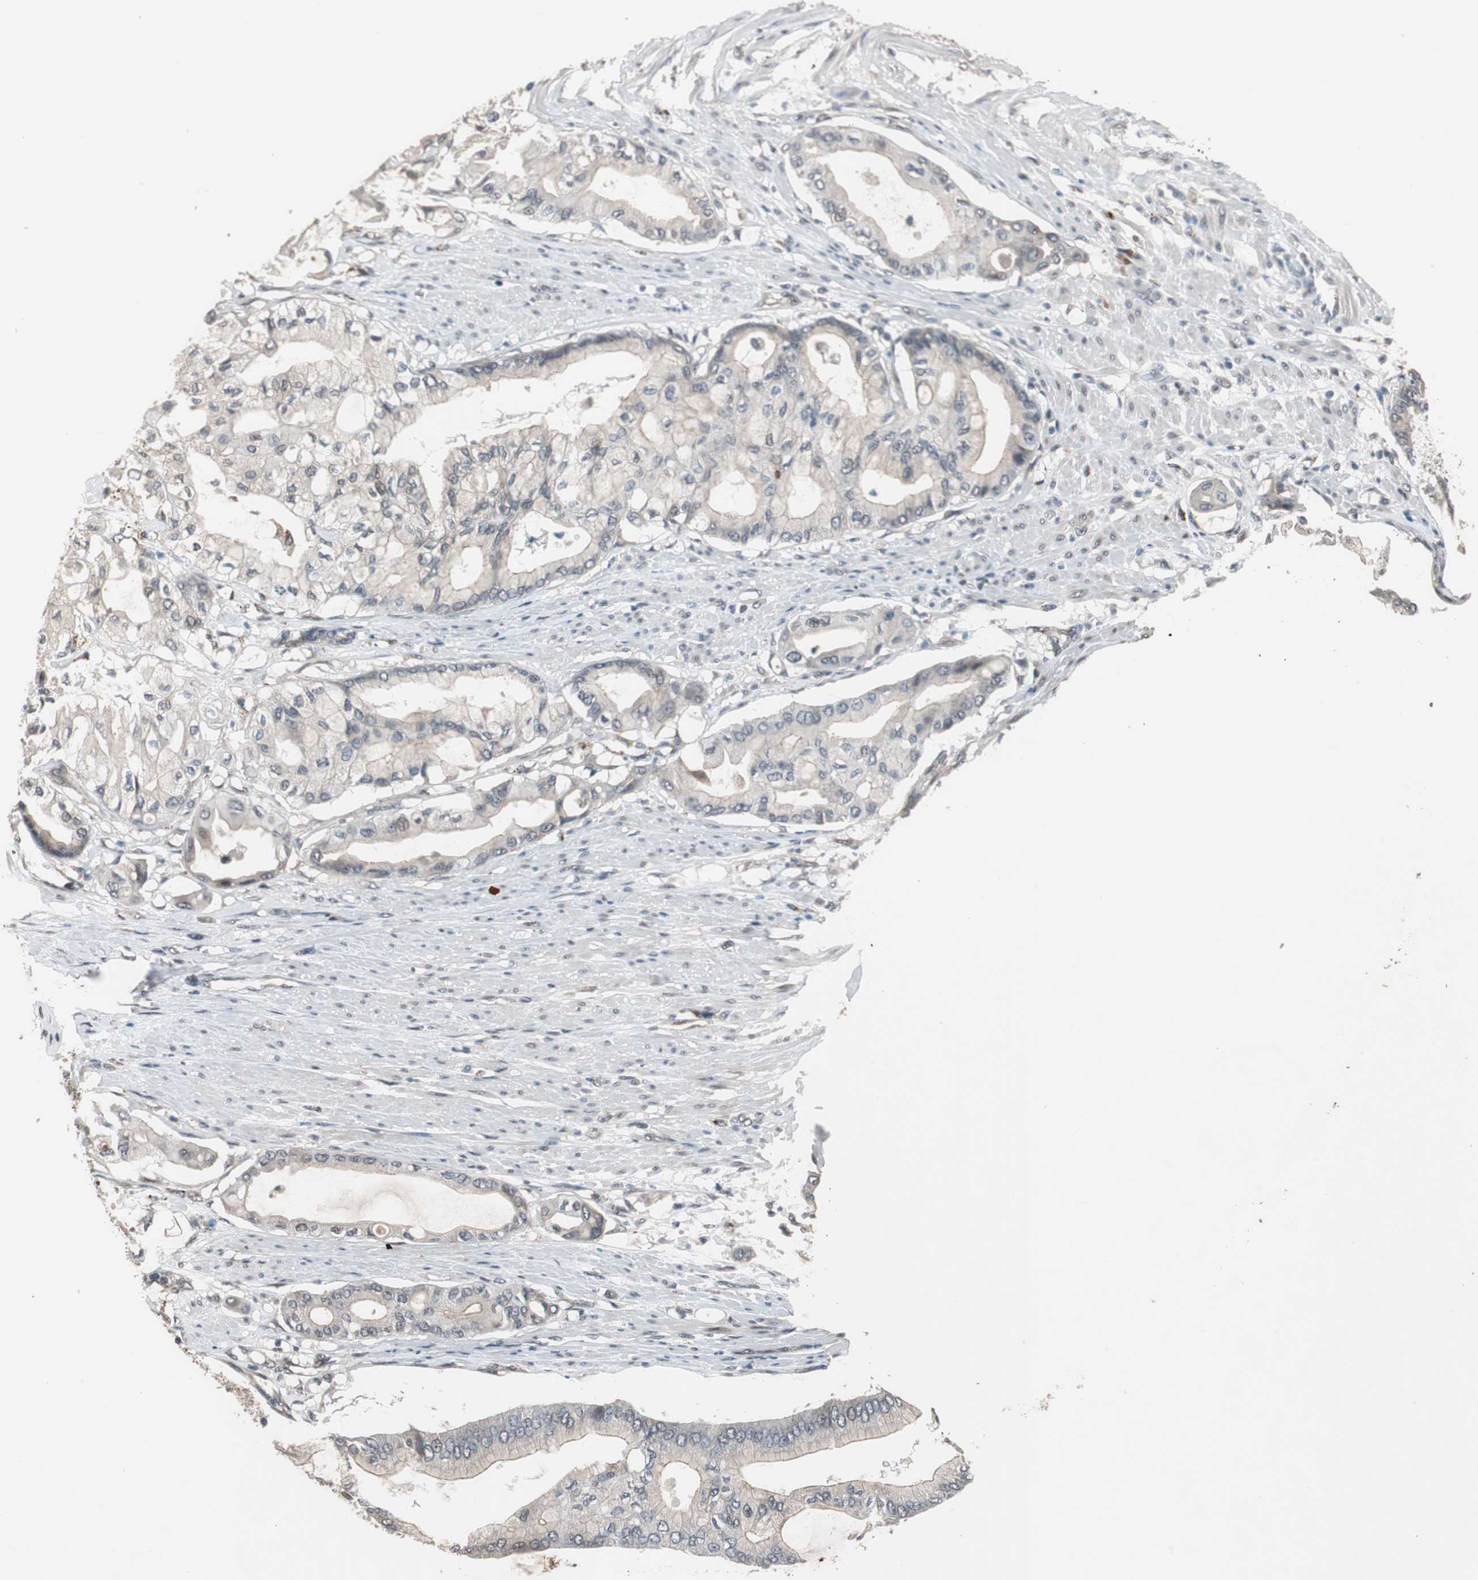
{"staining": {"intensity": "negative", "quantity": "none", "location": "none"}, "tissue": "pancreatic cancer", "cell_type": "Tumor cells", "image_type": "cancer", "snomed": [{"axis": "morphology", "description": "Adenocarcinoma, NOS"}, {"axis": "morphology", "description": "Adenocarcinoma, metastatic, NOS"}, {"axis": "topography", "description": "Lymph node"}, {"axis": "topography", "description": "Pancreas"}, {"axis": "topography", "description": "Duodenum"}], "caption": "Immunohistochemistry (IHC) of pancreatic cancer (adenocarcinoma) displays no positivity in tumor cells. (DAB immunohistochemistry with hematoxylin counter stain).", "gene": "BOLA1", "patient": {"sex": "female", "age": 64}}